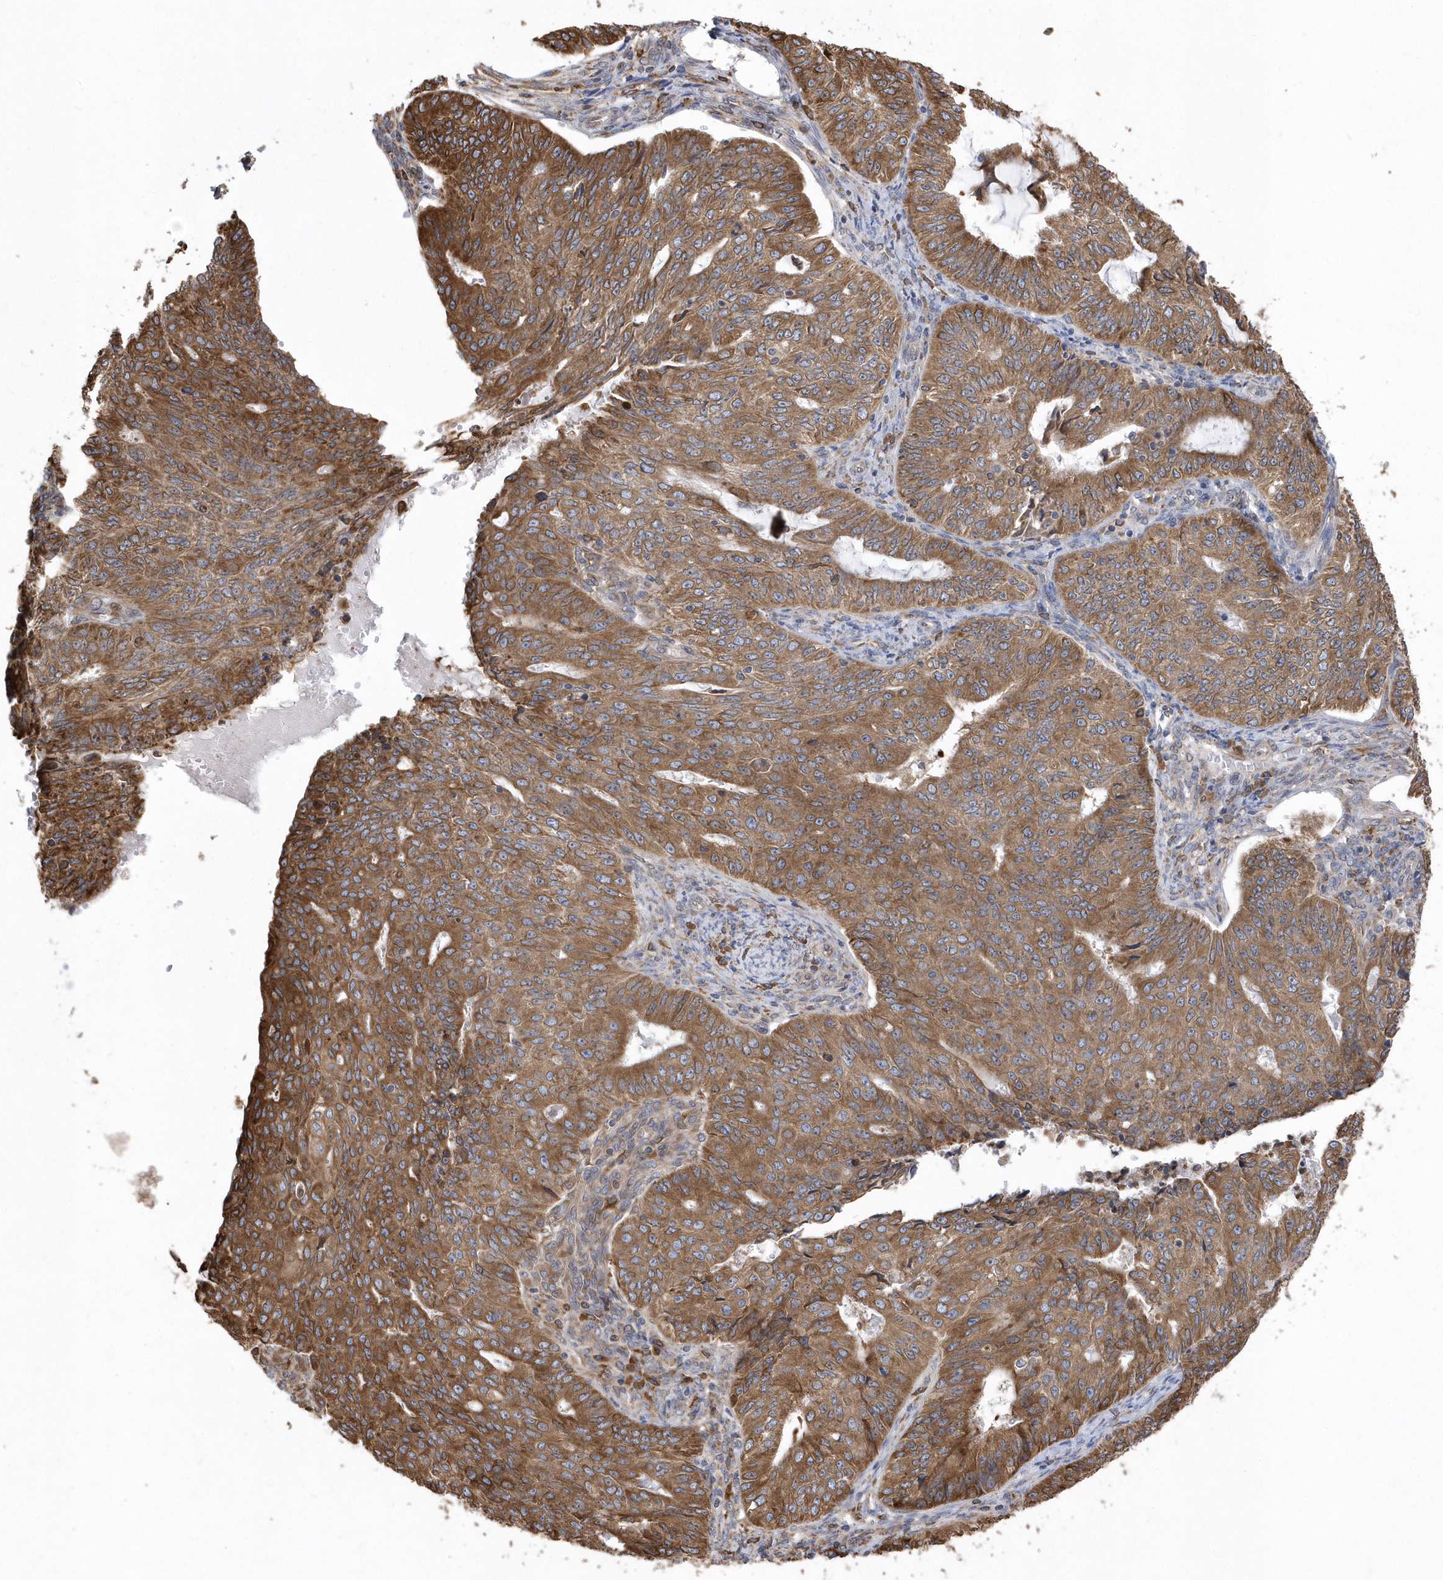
{"staining": {"intensity": "moderate", "quantity": ">75%", "location": "cytoplasmic/membranous"}, "tissue": "endometrial cancer", "cell_type": "Tumor cells", "image_type": "cancer", "snomed": [{"axis": "morphology", "description": "Adenocarcinoma, NOS"}, {"axis": "topography", "description": "Endometrium"}], "caption": "DAB immunohistochemical staining of human adenocarcinoma (endometrial) demonstrates moderate cytoplasmic/membranous protein positivity in approximately >75% of tumor cells.", "gene": "VAMP7", "patient": {"sex": "female", "age": 32}}